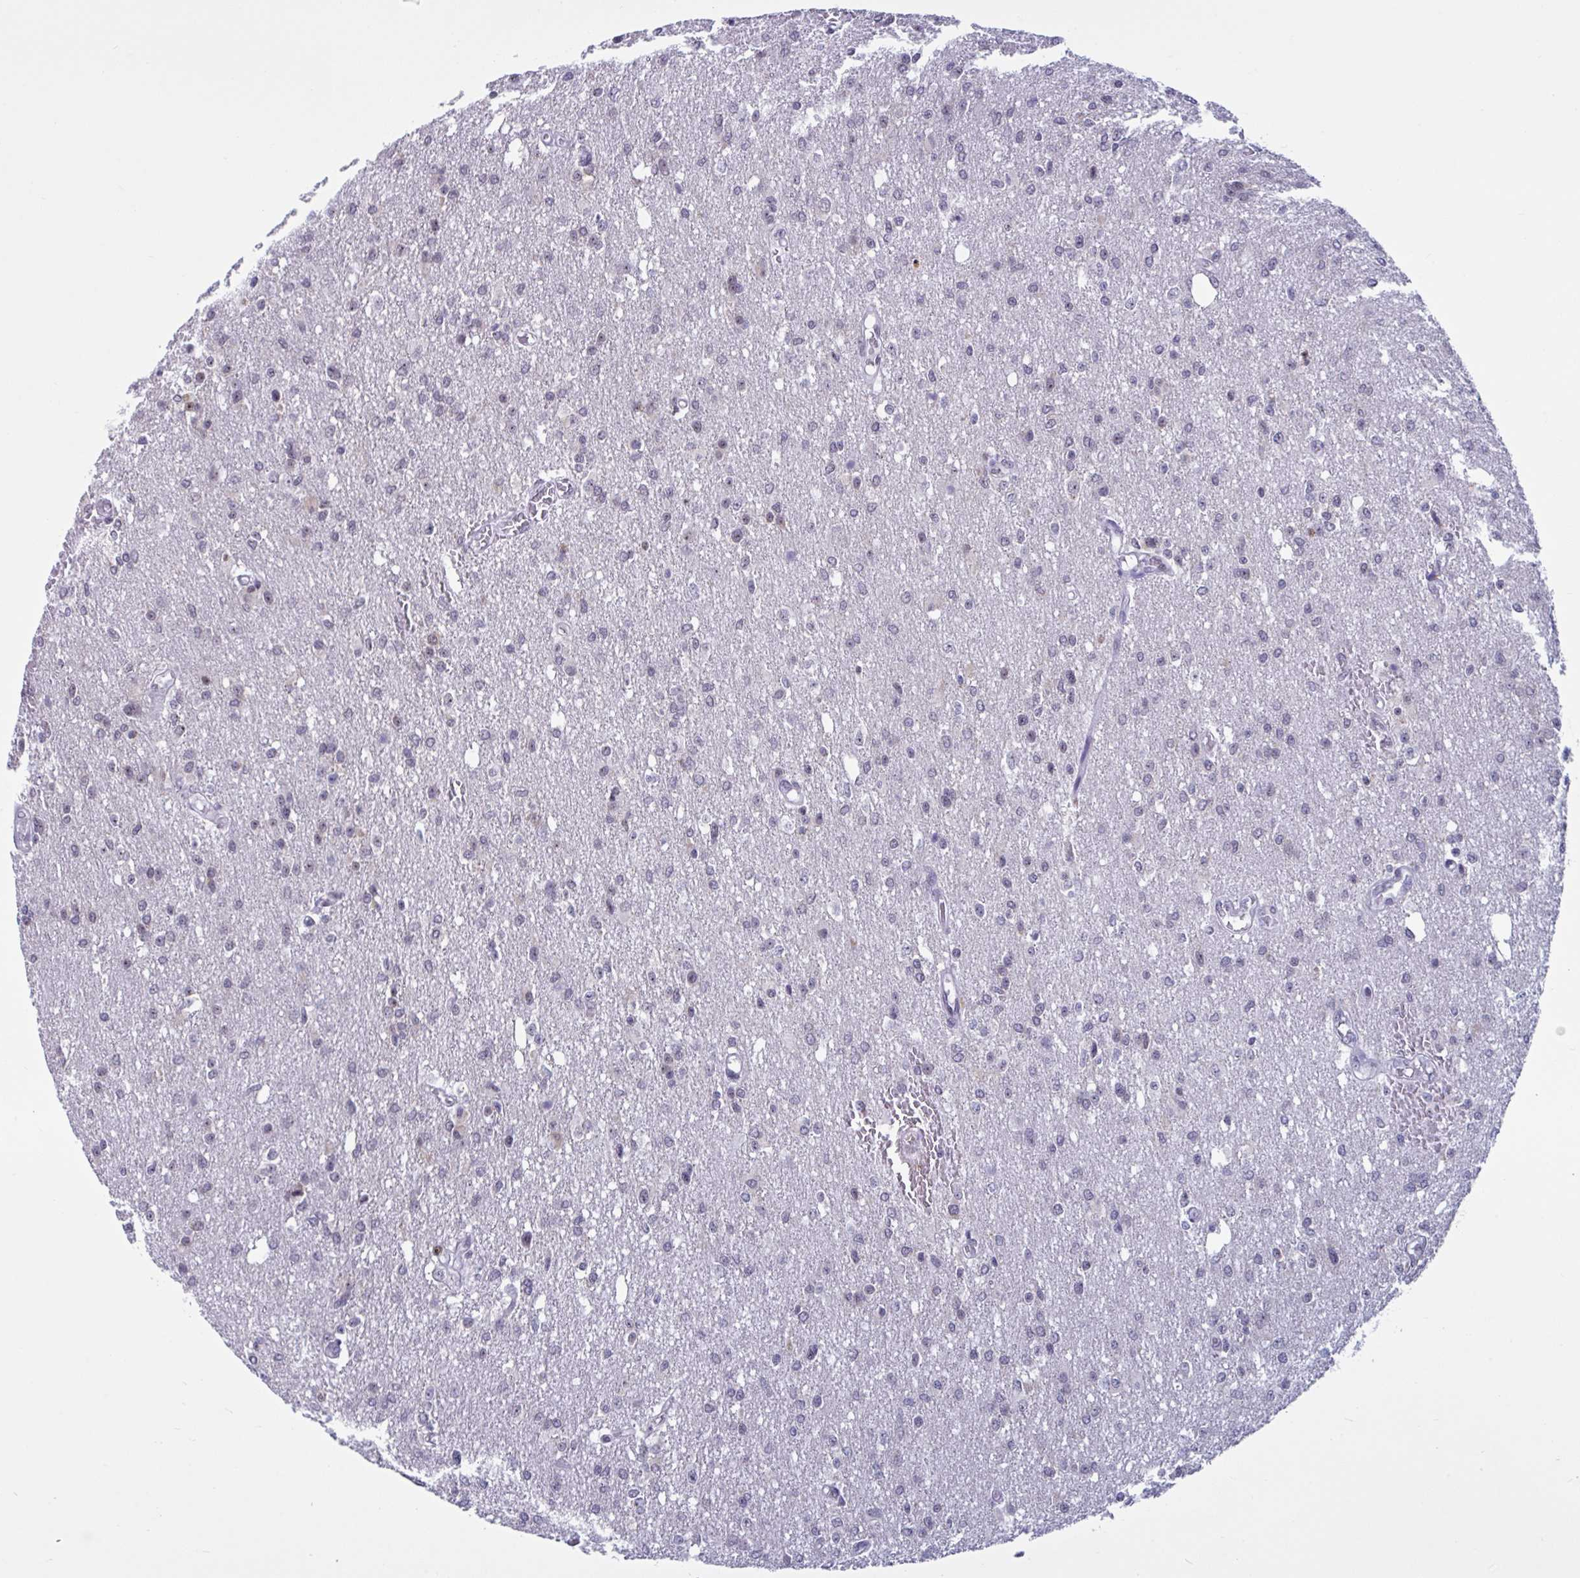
{"staining": {"intensity": "negative", "quantity": "none", "location": "none"}, "tissue": "glioma", "cell_type": "Tumor cells", "image_type": "cancer", "snomed": [{"axis": "morphology", "description": "Glioma, malignant, Low grade"}, {"axis": "topography", "description": "Brain"}], "caption": "DAB immunohistochemical staining of glioma shows no significant expression in tumor cells.", "gene": "TGM6", "patient": {"sex": "male", "age": 26}}